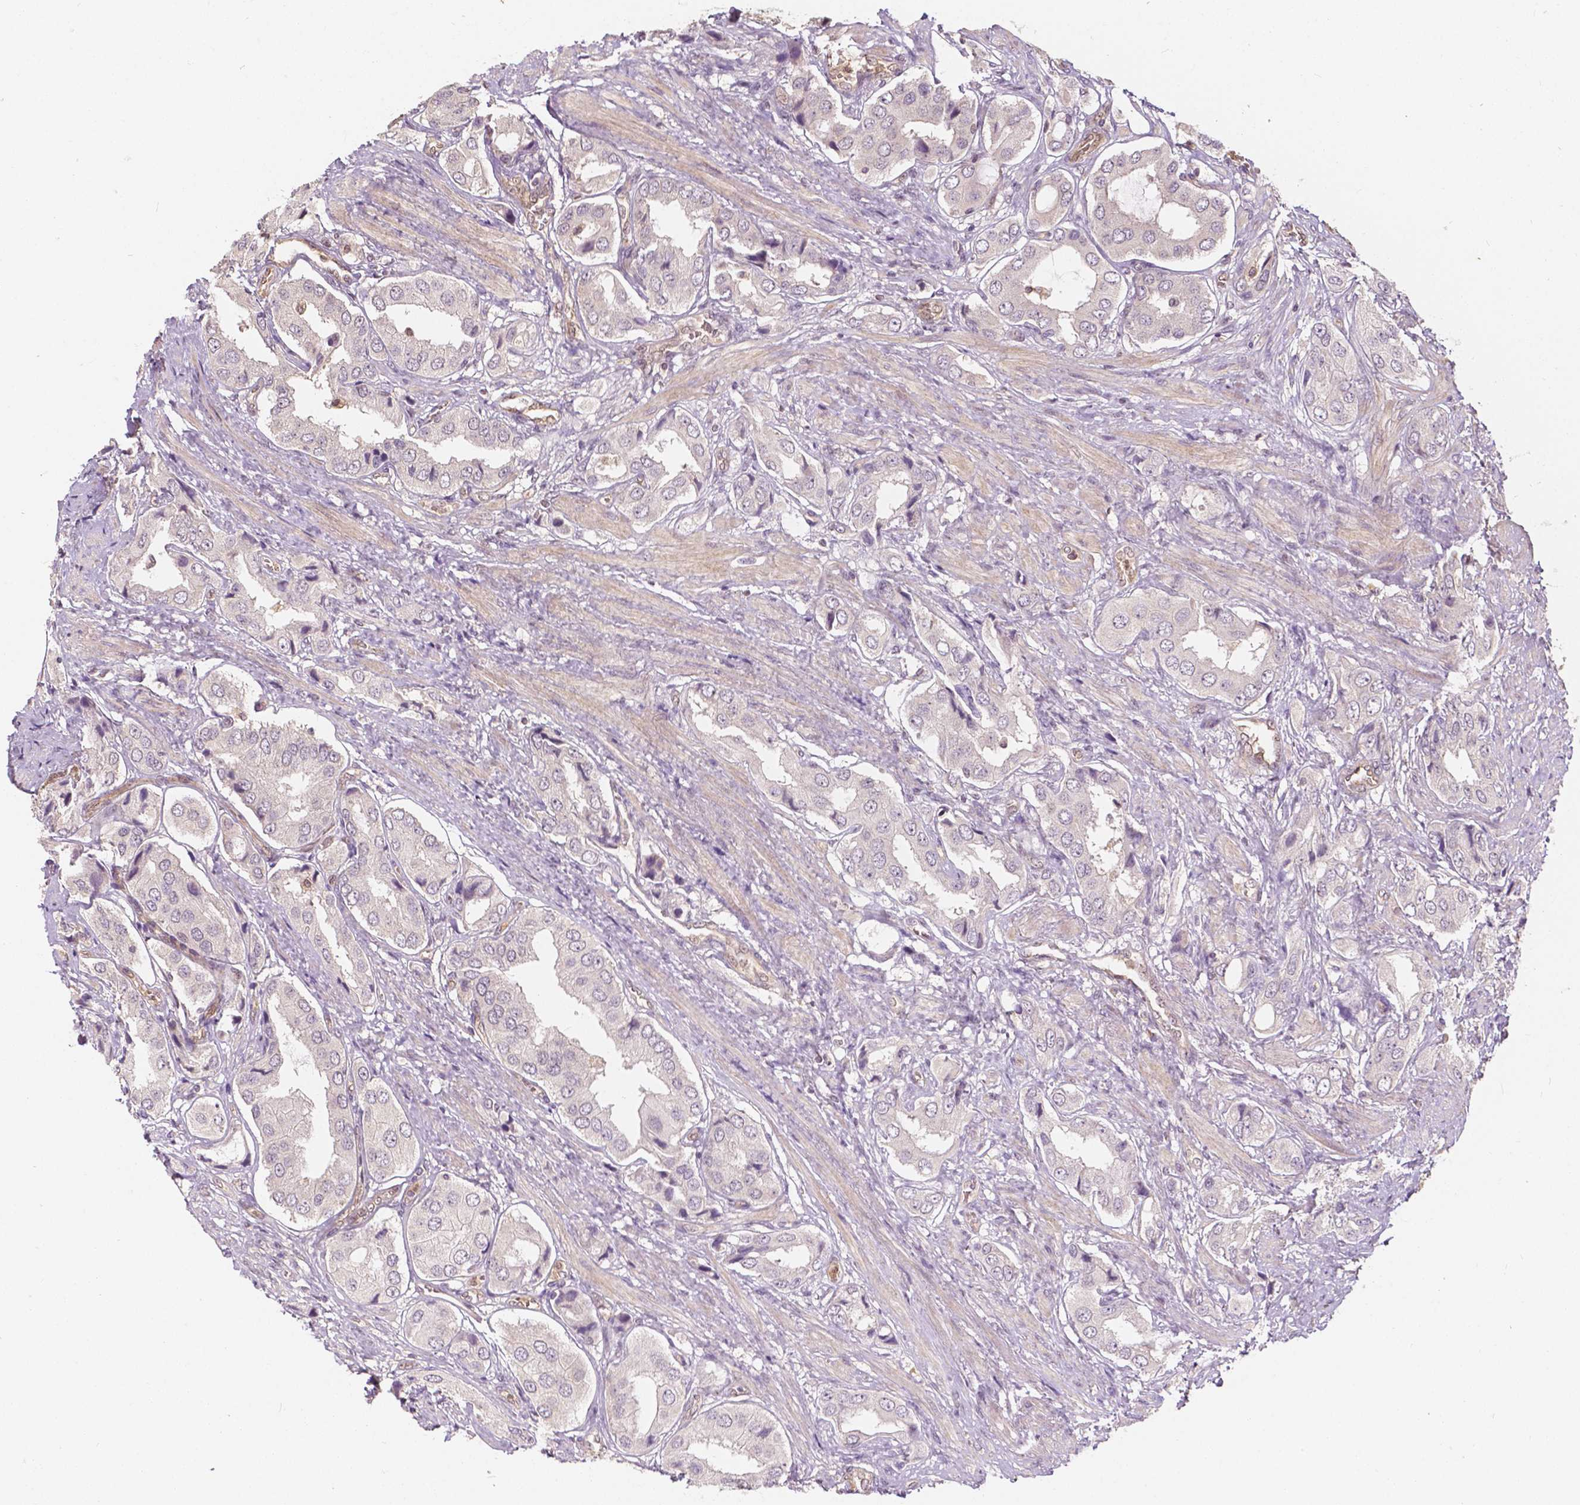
{"staining": {"intensity": "negative", "quantity": "none", "location": "none"}, "tissue": "prostate cancer", "cell_type": "Tumor cells", "image_type": "cancer", "snomed": [{"axis": "morphology", "description": "Adenocarcinoma, NOS"}, {"axis": "topography", "description": "Prostate"}], "caption": "The IHC histopathology image has no significant expression in tumor cells of prostate cancer (adenocarcinoma) tissue.", "gene": "NAPRT", "patient": {"sex": "male", "age": 63}}